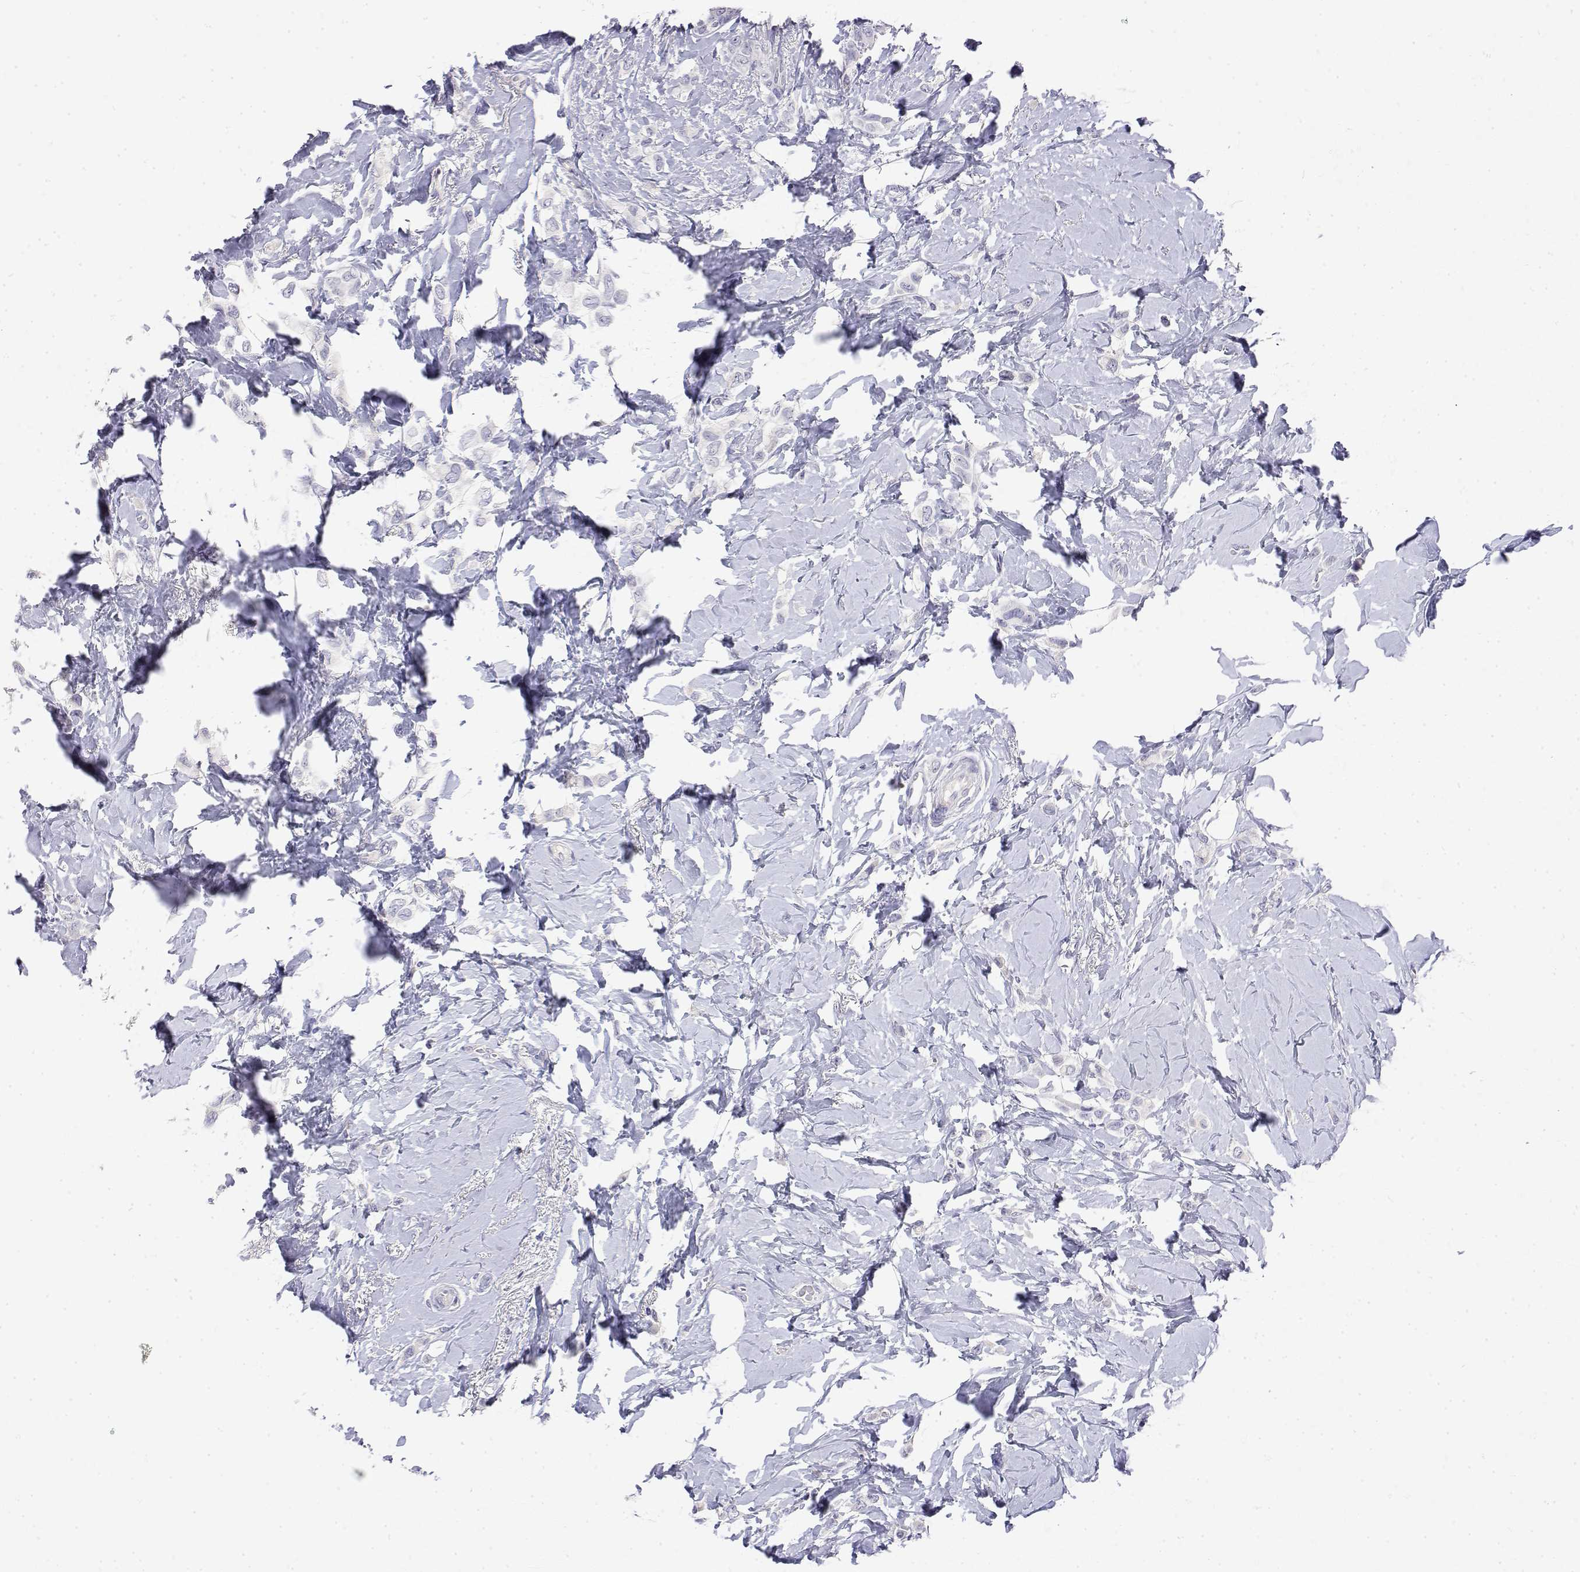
{"staining": {"intensity": "negative", "quantity": "none", "location": "none"}, "tissue": "breast cancer", "cell_type": "Tumor cells", "image_type": "cancer", "snomed": [{"axis": "morphology", "description": "Lobular carcinoma"}, {"axis": "topography", "description": "Breast"}], "caption": "Lobular carcinoma (breast) stained for a protein using immunohistochemistry displays no expression tumor cells.", "gene": "LY6D", "patient": {"sex": "female", "age": 66}}